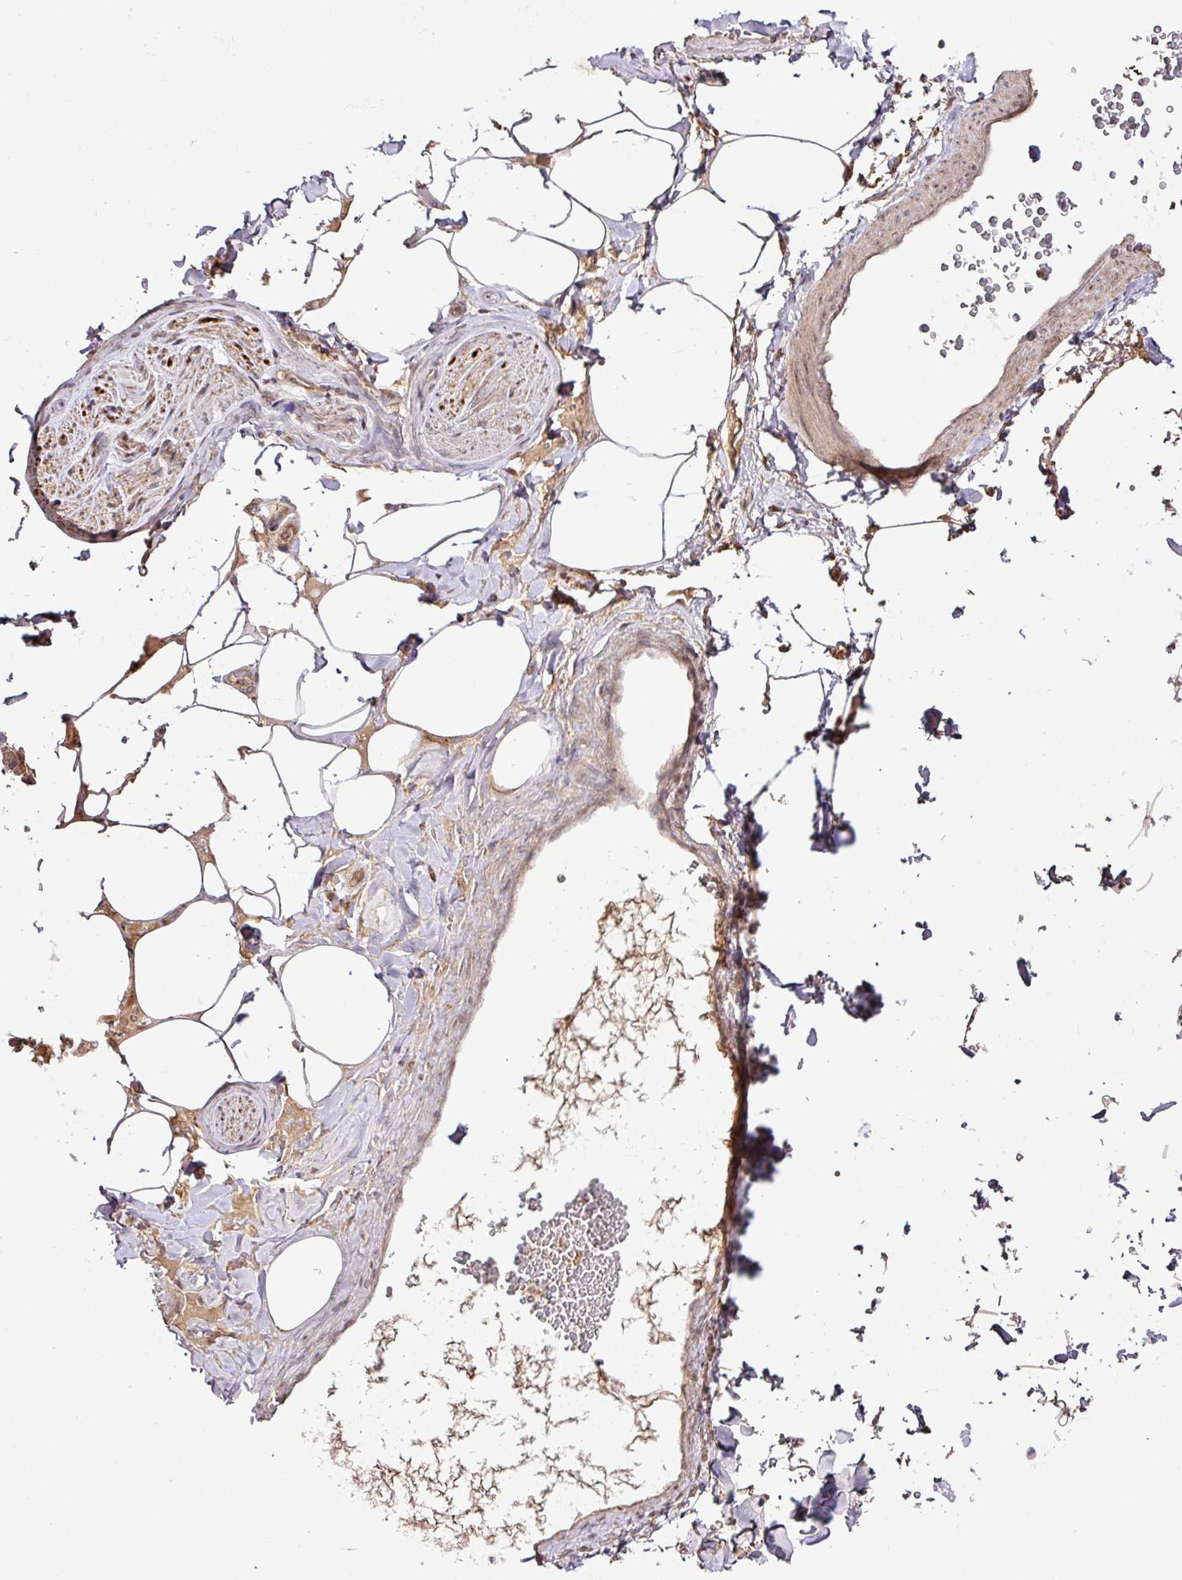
{"staining": {"intensity": "weak", "quantity": "<25%", "location": "cytoplasmic/membranous"}, "tissue": "adipose tissue", "cell_type": "Adipocytes", "image_type": "normal", "snomed": [{"axis": "morphology", "description": "Normal tissue, NOS"}, {"axis": "topography", "description": "Rectum"}, {"axis": "topography", "description": "Peripheral nerve tissue"}], "caption": "DAB immunohistochemical staining of normal adipose tissue displays no significant expression in adipocytes.", "gene": "FAIM", "patient": {"sex": "female", "age": 69}}